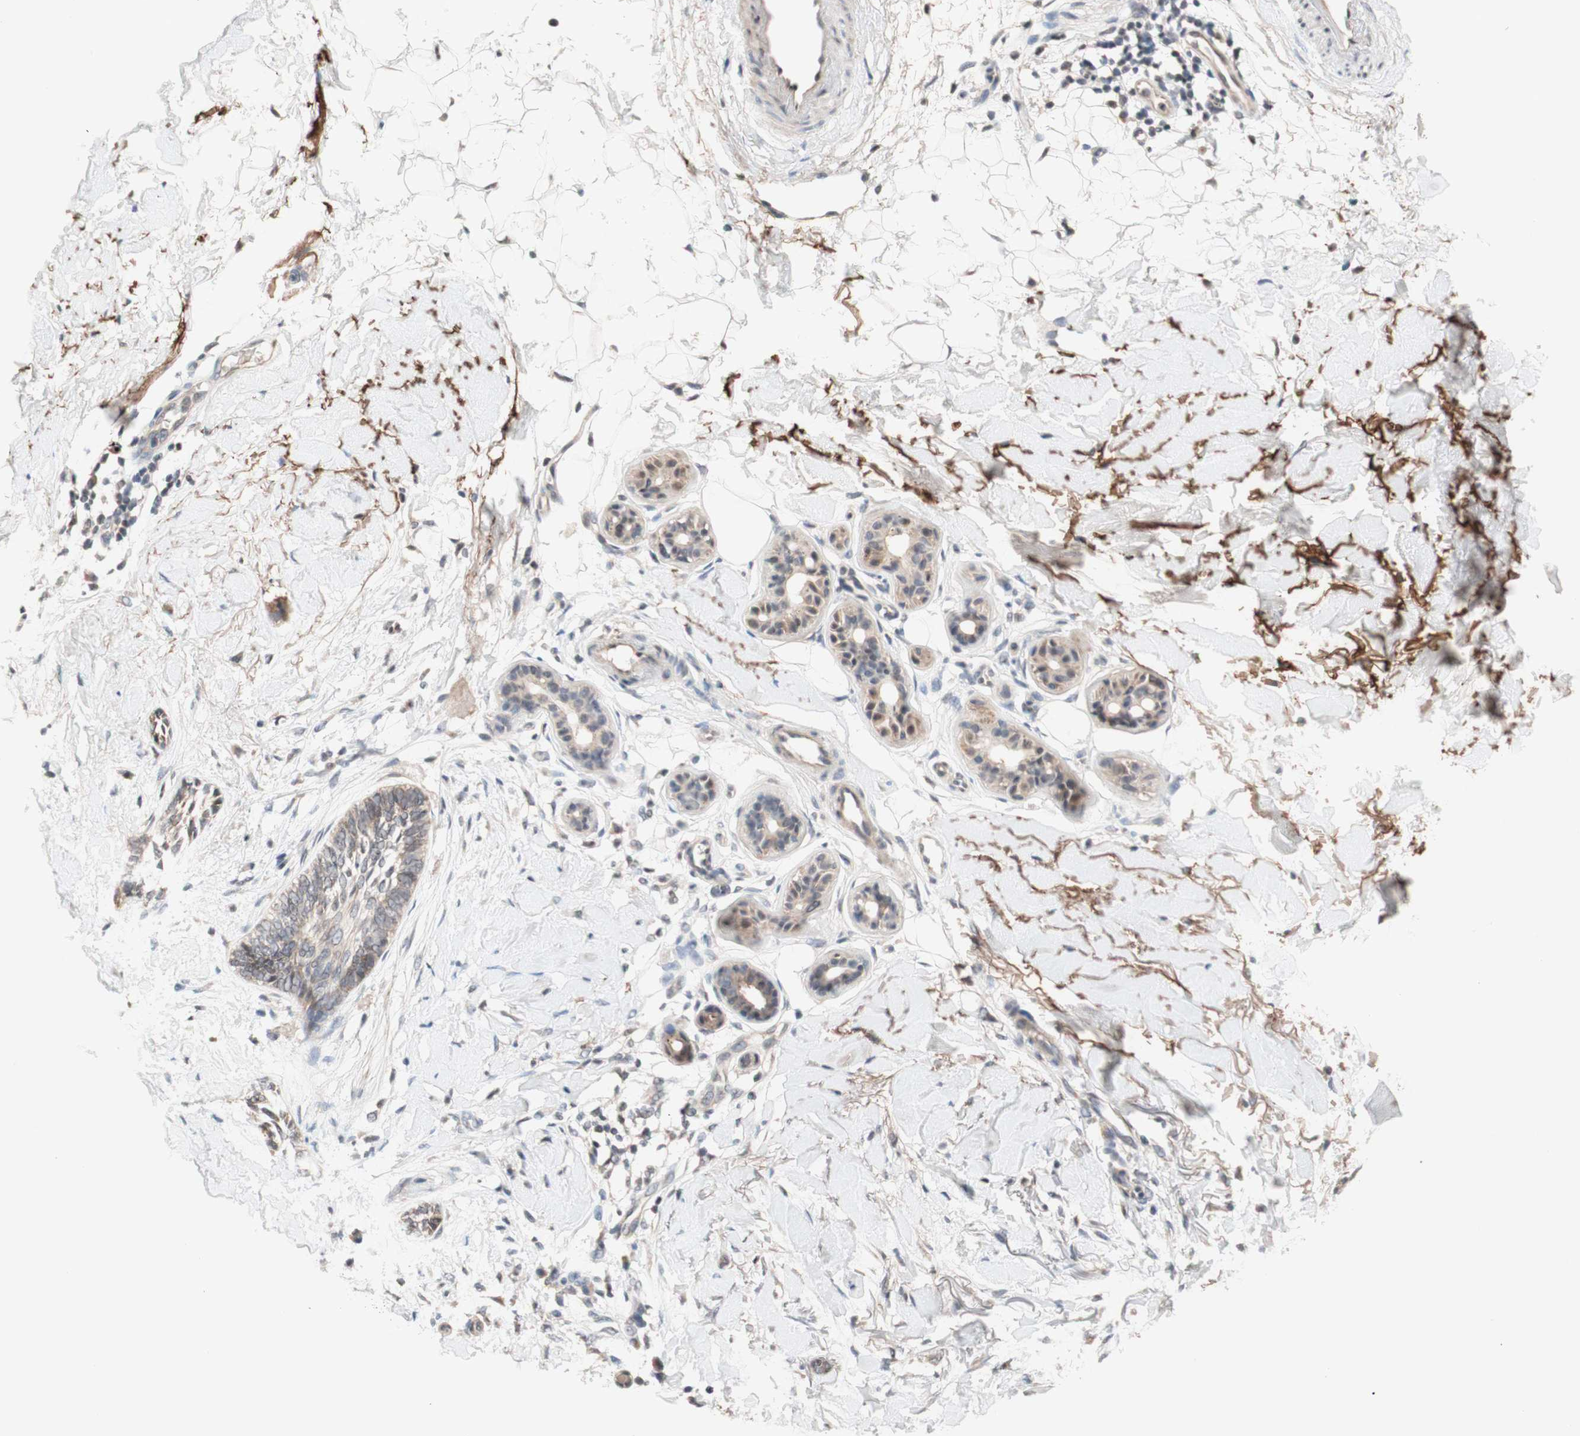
{"staining": {"intensity": "weak", "quantity": ">75%", "location": "cytoplasmic/membranous"}, "tissue": "skin cancer", "cell_type": "Tumor cells", "image_type": "cancer", "snomed": [{"axis": "morphology", "description": "Basal cell carcinoma"}, {"axis": "topography", "description": "Skin"}], "caption": "Brown immunohistochemical staining in human basal cell carcinoma (skin) shows weak cytoplasmic/membranous positivity in about >75% of tumor cells.", "gene": "CD55", "patient": {"sex": "female", "age": 58}}